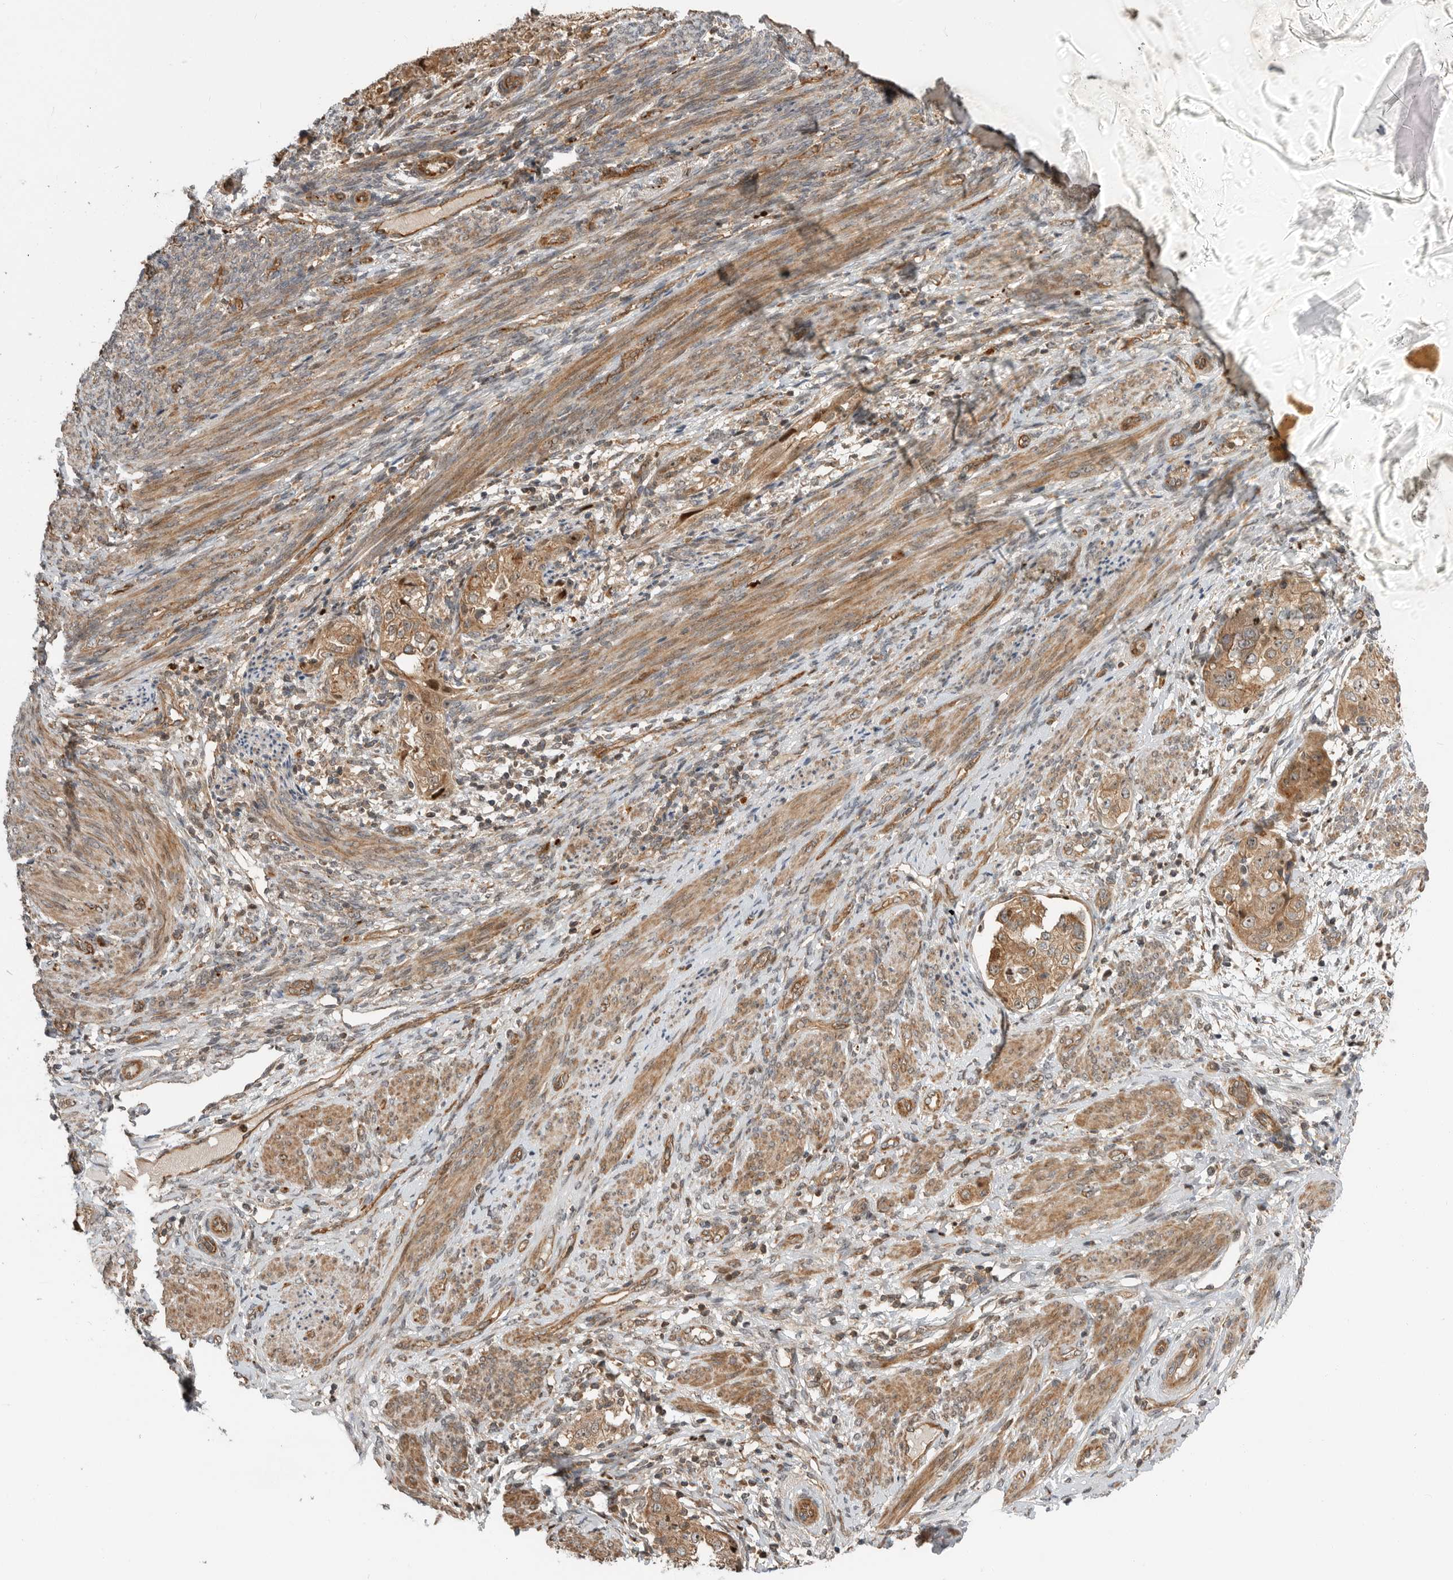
{"staining": {"intensity": "moderate", "quantity": ">75%", "location": "cytoplasmic/membranous,nuclear"}, "tissue": "endometrial cancer", "cell_type": "Tumor cells", "image_type": "cancer", "snomed": [{"axis": "morphology", "description": "Adenocarcinoma, NOS"}, {"axis": "topography", "description": "Endometrium"}], "caption": "Tumor cells reveal medium levels of moderate cytoplasmic/membranous and nuclear positivity in approximately >75% of cells in human endometrial cancer (adenocarcinoma).", "gene": "STRAP", "patient": {"sex": "female", "age": 85}}